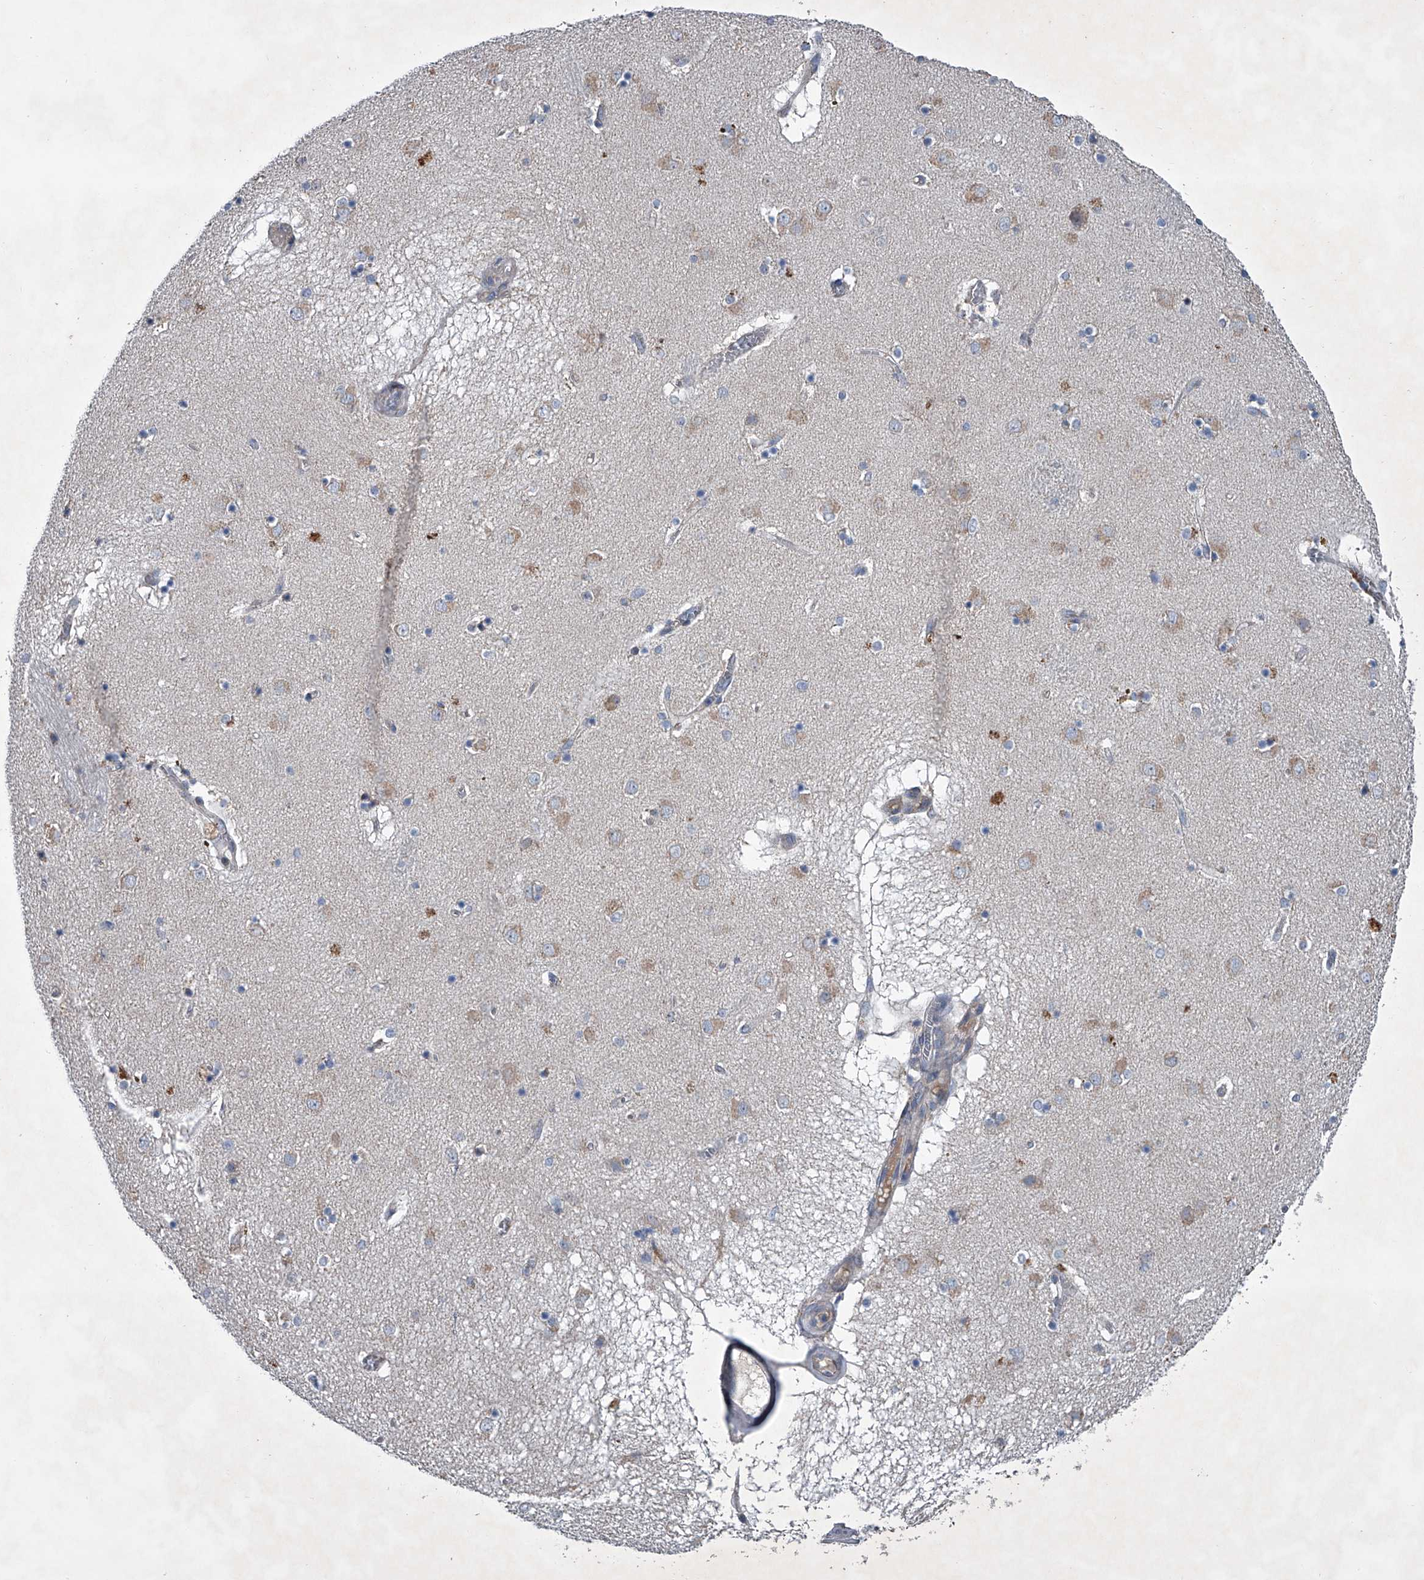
{"staining": {"intensity": "negative", "quantity": "none", "location": "none"}, "tissue": "caudate", "cell_type": "Glial cells", "image_type": "normal", "snomed": [{"axis": "morphology", "description": "Normal tissue, NOS"}, {"axis": "topography", "description": "Lateral ventricle wall"}], "caption": "Glial cells show no significant expression in benign caudate. The staining was performed using DAB (3,3'-diaminobenzidine) to visualize the protein expression in brown, while the nuclei were stained in blue with hematoxylin (Magnification: 20x).", "gene": "ABCG1", "patient": {"sex": "male", "age": 70}}